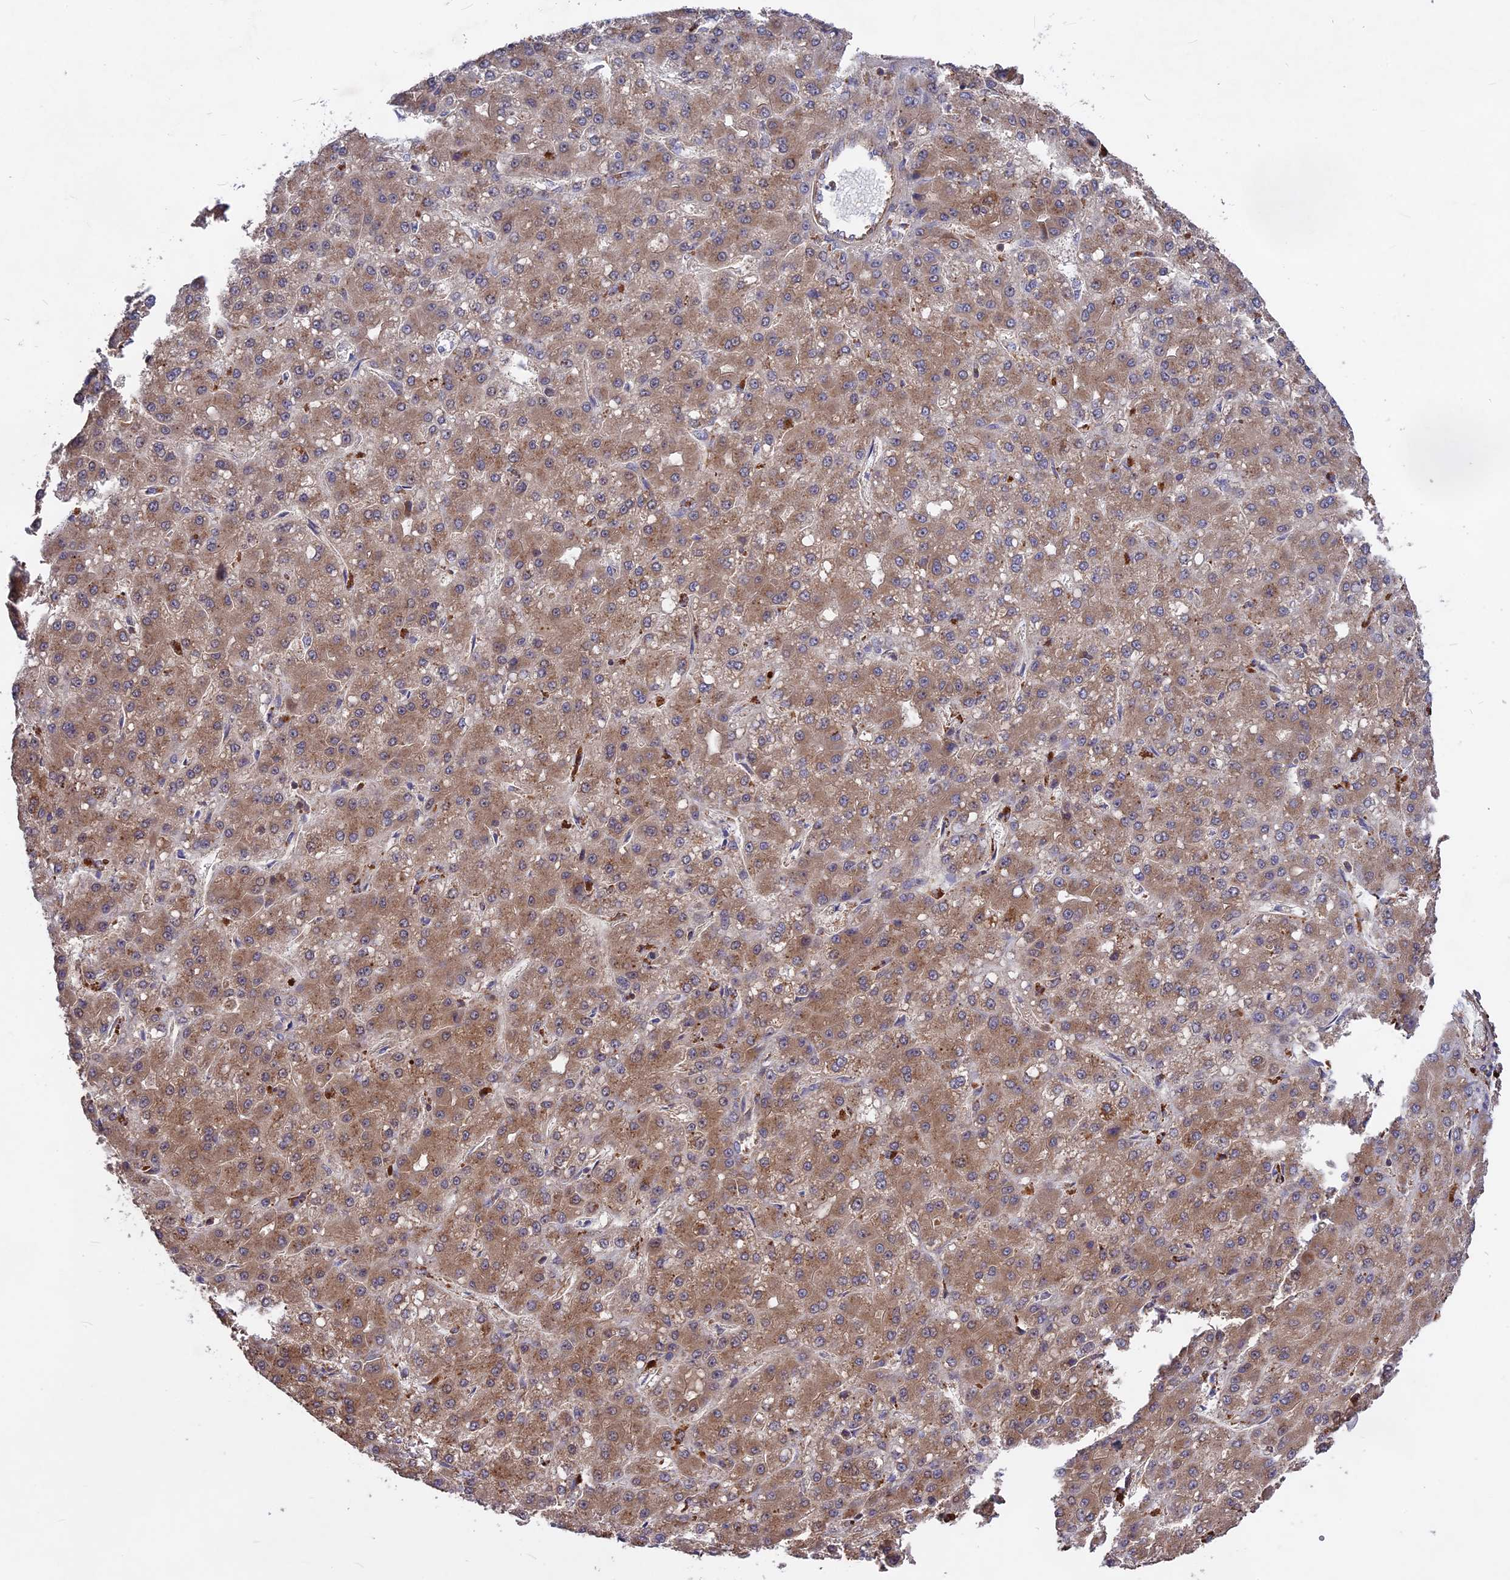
{"staining": {"intensity": "moderate", "quantity": ">75%", "location": "cytoplasmic/membranous"}, "tissue": "liver cancer", "cell_type": "Tumor cells", "image_type": "cancer", "snomed": [{"axis": "morphology", "description": "Carcinoma, Hepatocellular, NOS"}, {"axis": "topography", "description": "Liver"}], "caption": "Tumor cells display moderate cytoplasmic/membranous staining in approximately >75% of cells in liver cancer.", "gene": "NUDT8", "patient": {"sex": "male", "age": 67}}